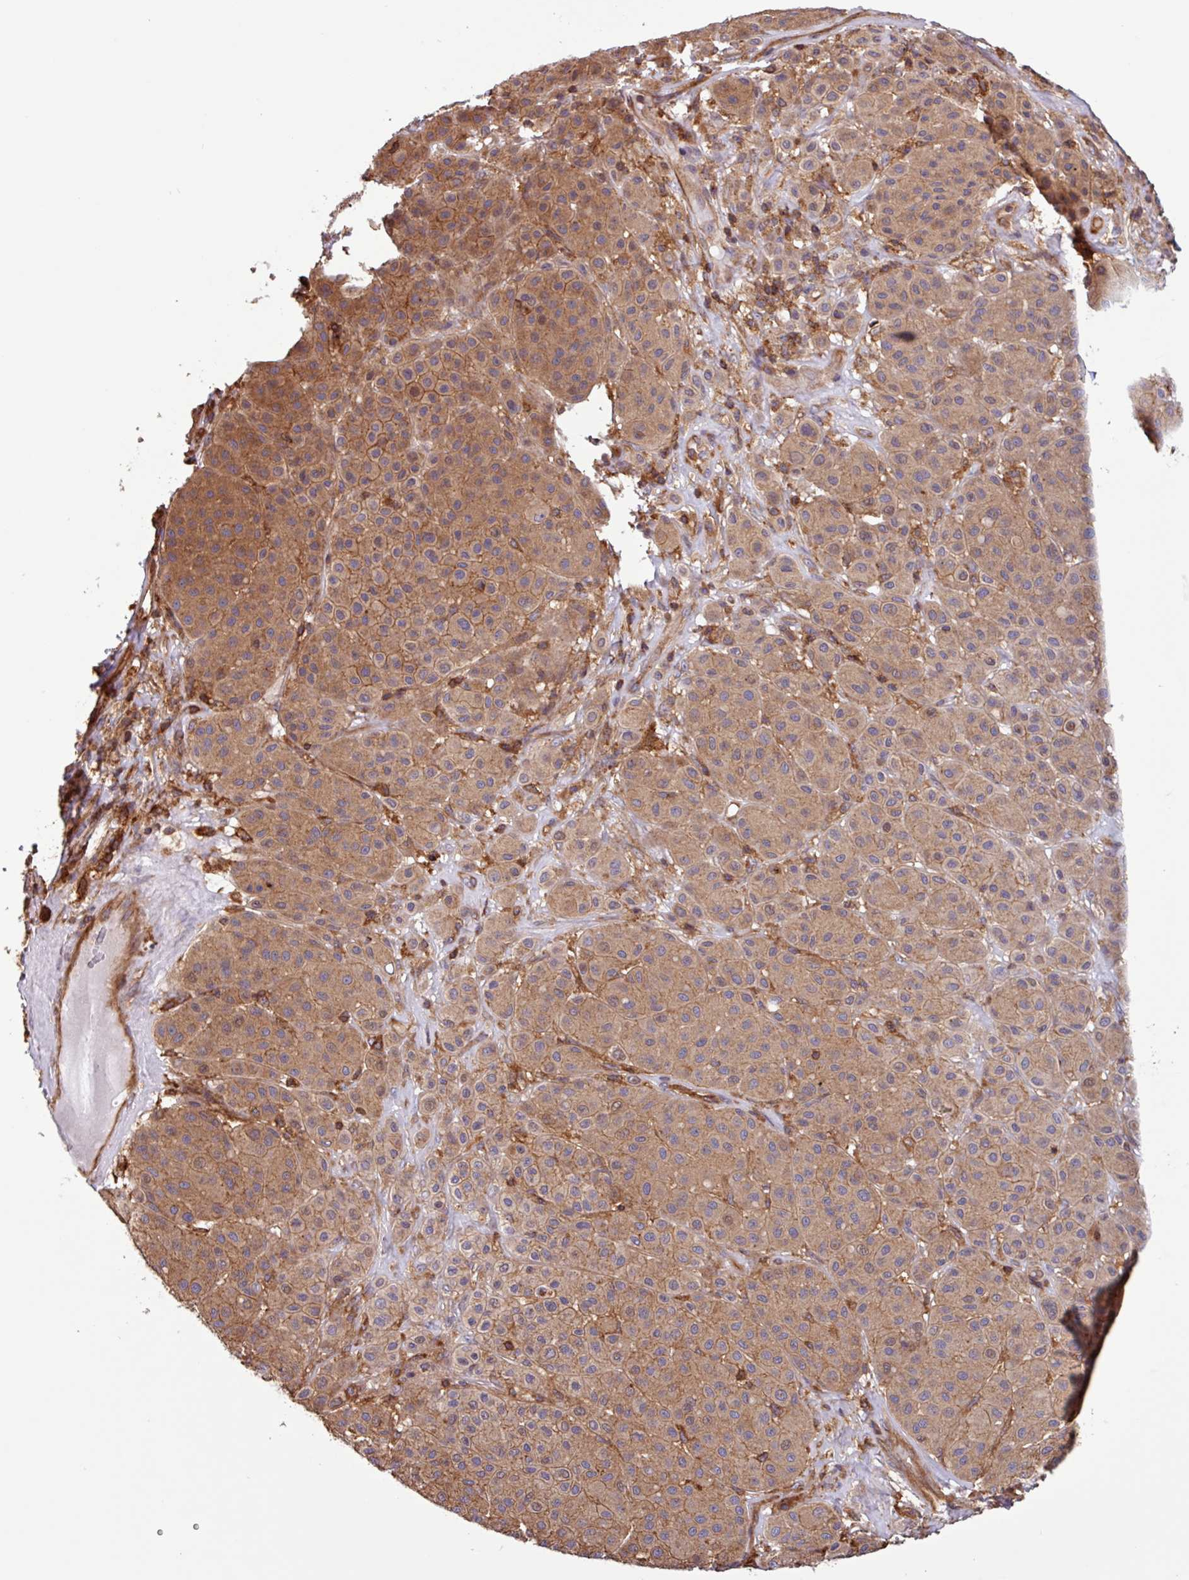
{"staining": {"intensity": "moderate", "quantity": ">75%", "location": "cytoplasmic/membranous"}, "tissue": "melanoma", "cell_type": "Tumor cells", "image_type": "cancer", "snomed": [{"axis": "morphology", "description": "Malignant melanoma, Metastatic site"}, {"axis": "topography", "description": "Smooth muscle"}], "caption": "DAB (3,3'-diaminobenzidine) immunohistochemical staining of human melanoma demonstrates moderate cytoplasmic/membranous protein expression in about >75% of tumor cells. The staining is performed using DAB (3,3'-diaminobenzidine) brown chromogen to label protein expression. The nuclei are counter-stained blue using hematoxylin.", "gene": "ACTR3", "patient": {"sex": "male", "age": 41}}